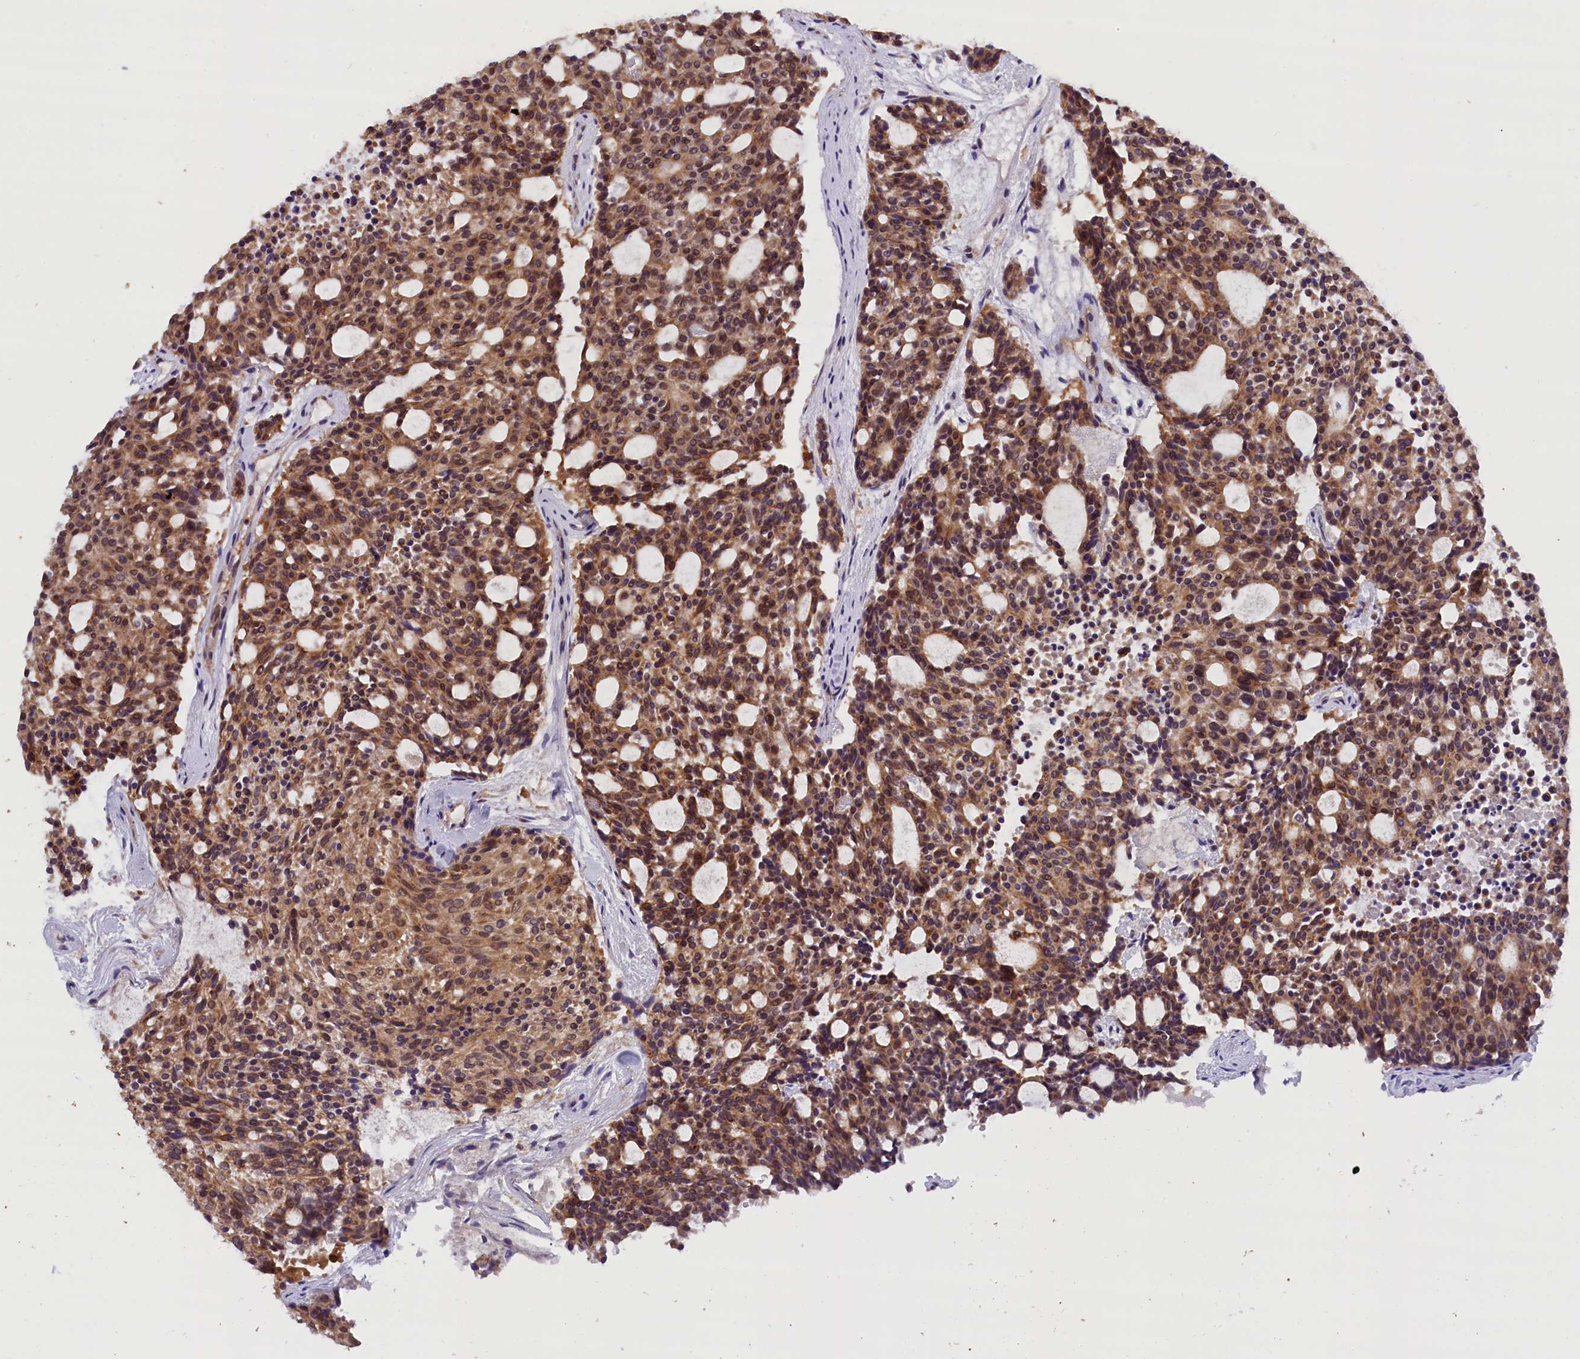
{"staining": {"intensity": "moderate", "quantity": ">75%", "location": "cytoplasmic/membranous,nuclear"}, "tissue": "carcinoid", "cell_type": "Tumor cells", "image_type": "cancer", "snomed": [{"axis": "morphology", "description": "Carcinoid, malignant, NOS"}, {"axis": "topography", "description": "Pancreas"}], "caption": "Protein expression analysis of human malignant carcinoid reveals moderate cytoplasmic/membranous and nuclear staining in approximately >75% of tumor cells.", "gene": "TBCB", "patient": {"sex": "female", "age": 54}}